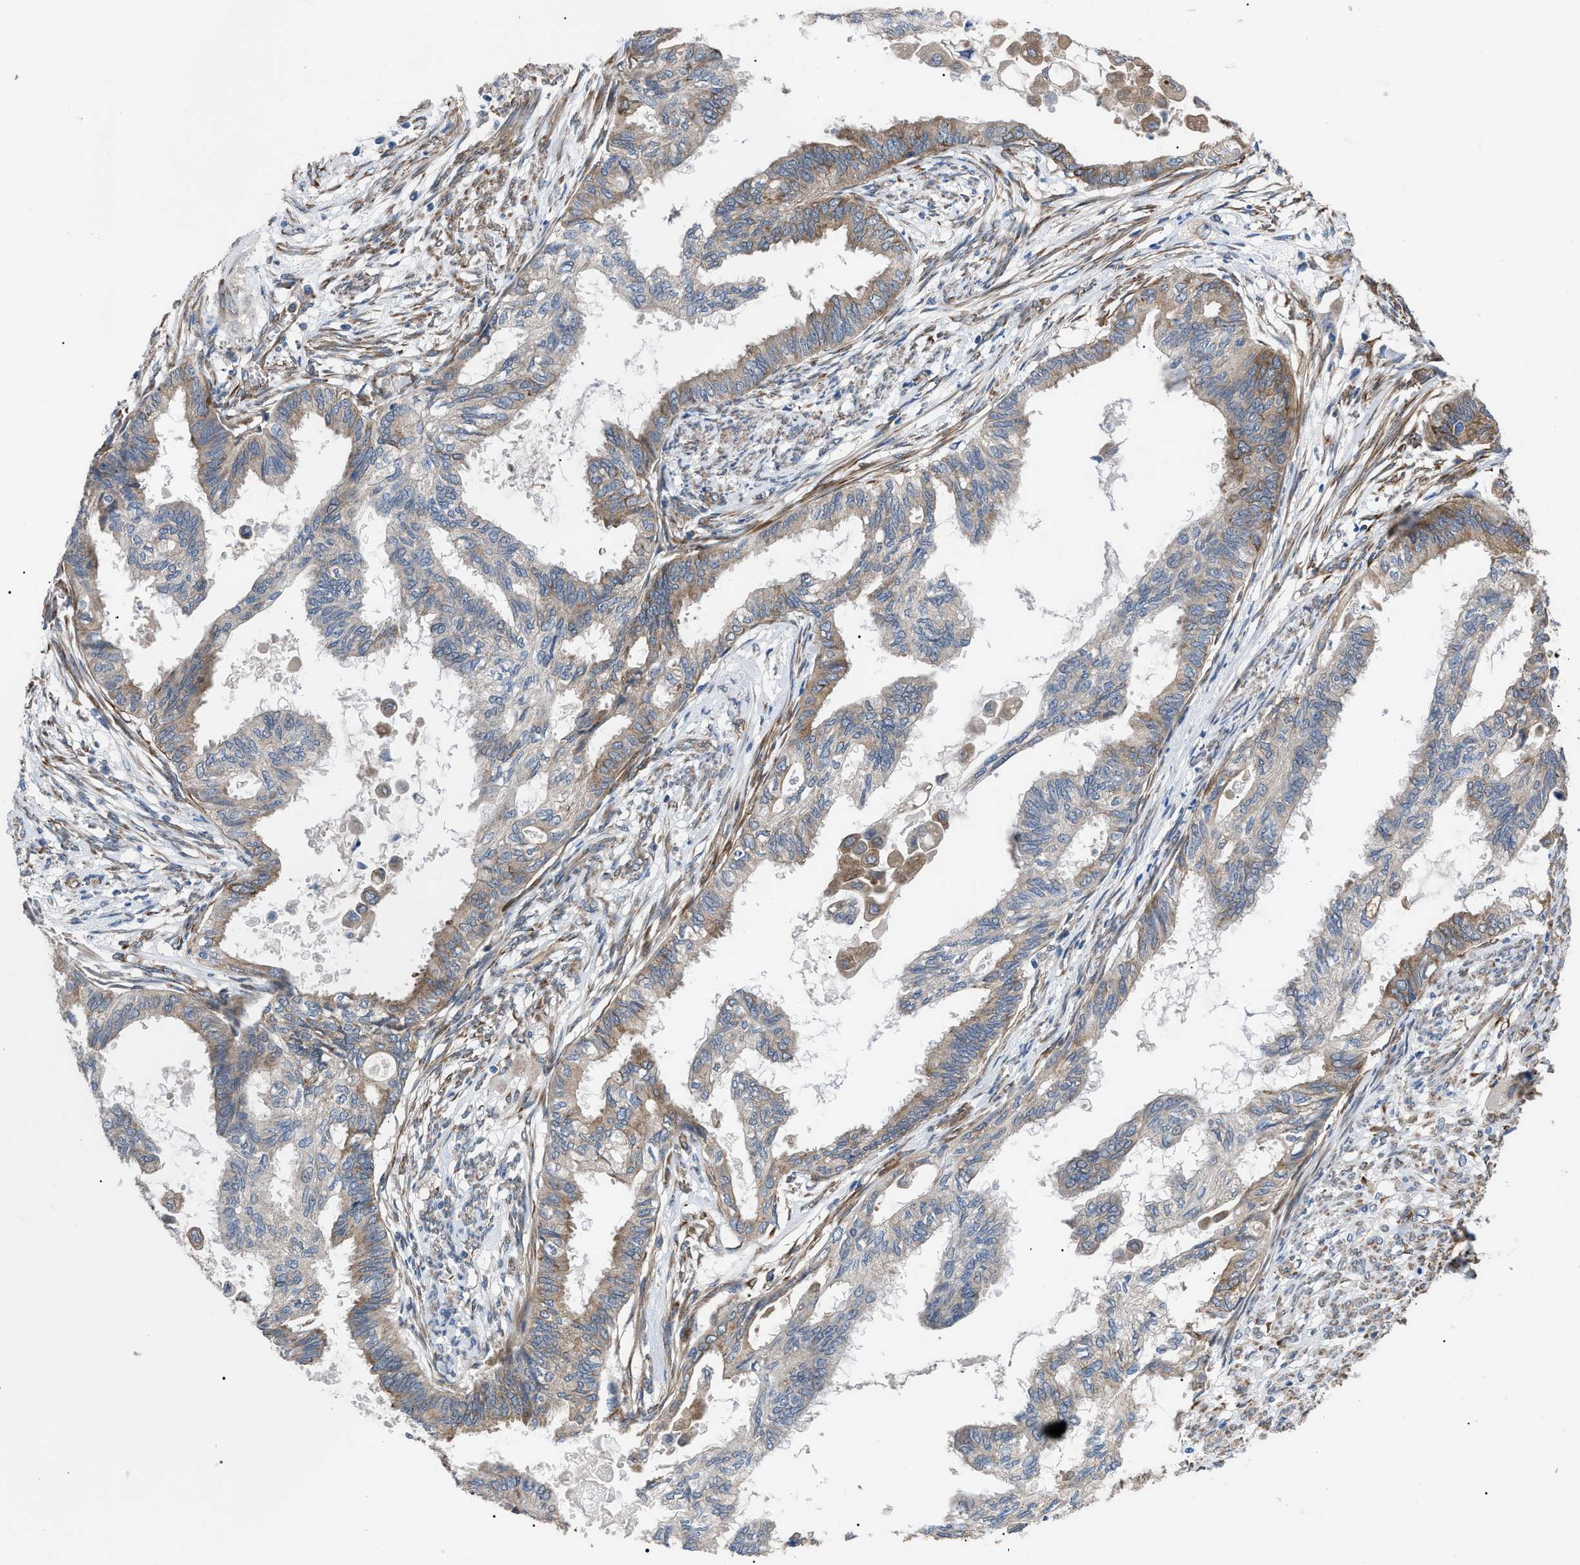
{"staining": {"intensity": "moderate", "quantity": "25%-75%", "location": "cytoplasmic/membranous"}, "tissue": "cervical cancer", "cell_type": "Tumor cells", "image_type": "cancer", "snomed": [{"axis": "morphology", "description": "Normal tissue, NOS"}, {"axis": "morphology", "description": "Adenocarcinoma, NOS"}, {"axis": "topography", "description": "Cervix"}, {"axis": "topography", "description": "Endometrium"}], "caption": "Moderate cytoplasmic/membranous protein staining is identified in about 25%-75% of tumor cells in cervical cancer.", "gene": "MYO10", "patient": {"sex": "female", "age": 86}}